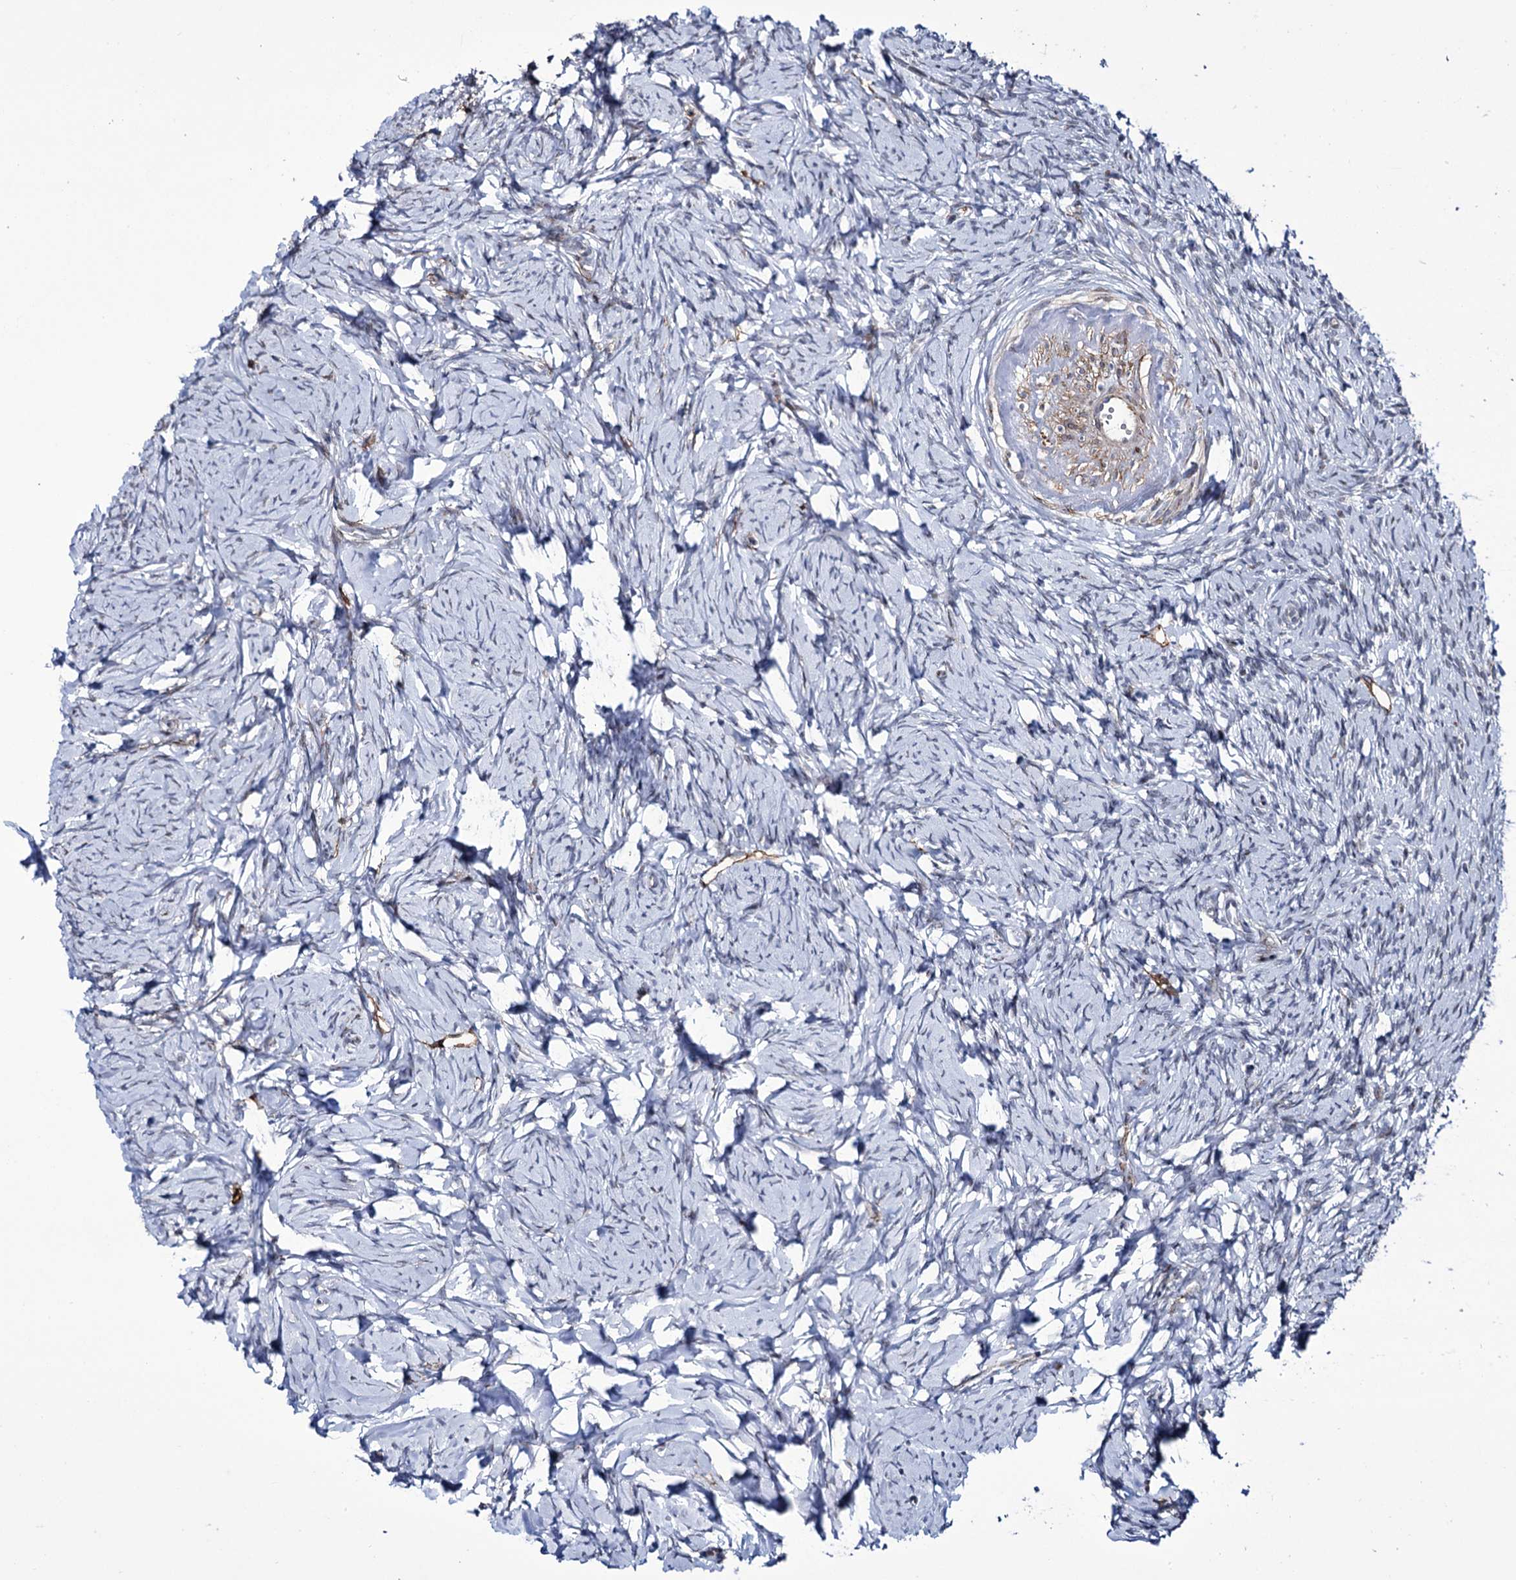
{"staining": {"intensity": "negative", "quantity": "none", "location": "none"}, "tissue": "ovary", "cell_type": "Ovarian stroma cells", "image_type": "normal", "snomed": [{"axis": "morphology", "description": "Normal tissue, NOS"}, {"axis": "topography", "description": "Ovary"}], "caption": "Human ovary stained for a protein using immunohistochemistry (IHC) shows no staining in ovarian stroma cells.", "gene": "ZC3H12C", "patient": {"sex": "female", "age": 51}}